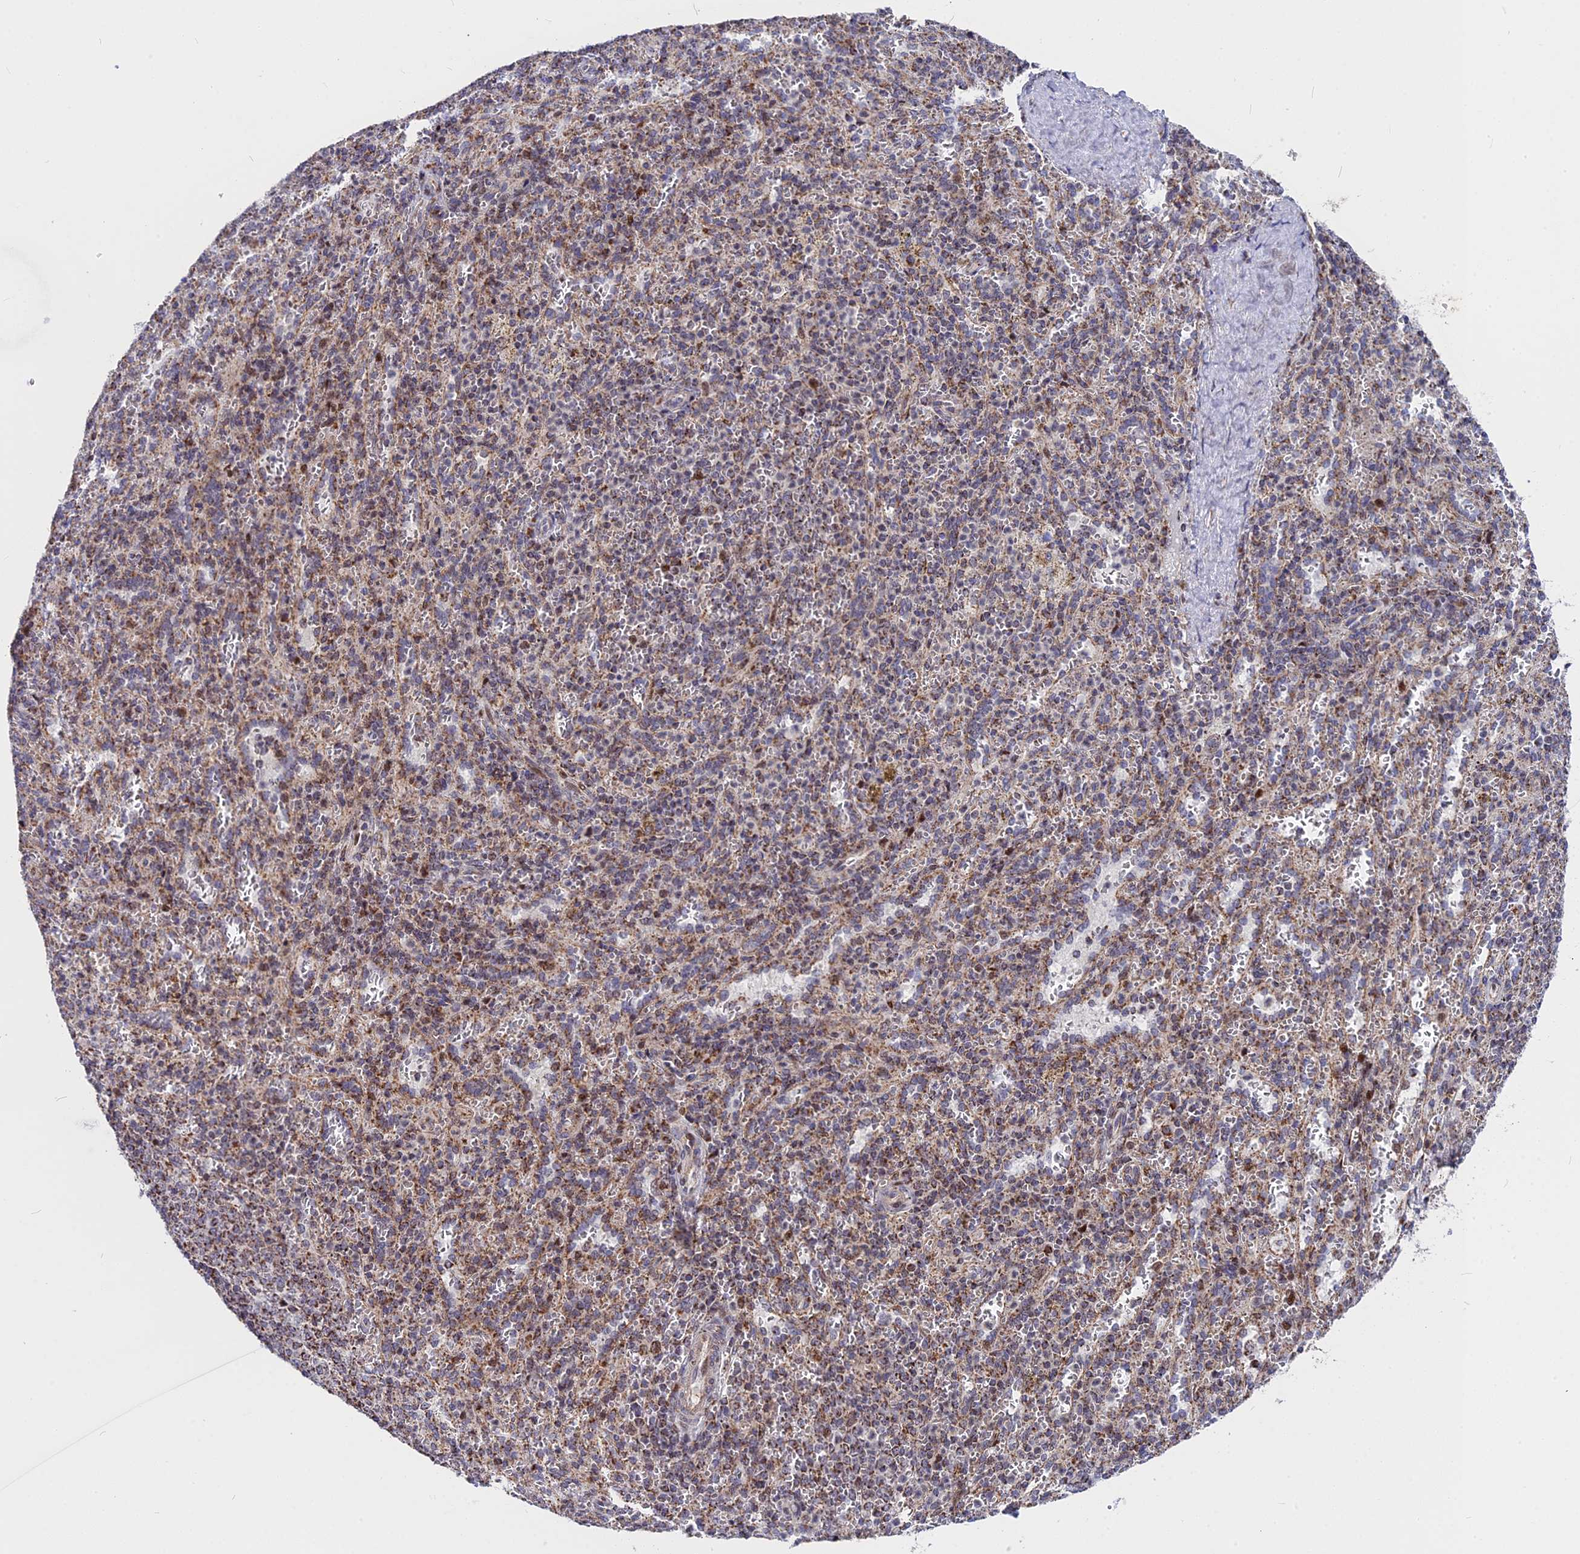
{"staining": {"intensity": "moderate", "quantity": ">75%", "location": "cytoplasmic/membranous"}, "tissue": "spleen", "cell_type": "Cells in red pulp", "image_type": "normal", "snomed": [{"axis": "morphology", "description": "Normal tissue, NOS"}, {"axis": "topography", "description": "Spleen"}], "caption": "A micrograph of spleen stained for a protein displays moderate cytoplasmic/membranous brown staining in cells in red pulp.", "gene": "FAM174C", "patient": {"sex": "female", "age": 21}}